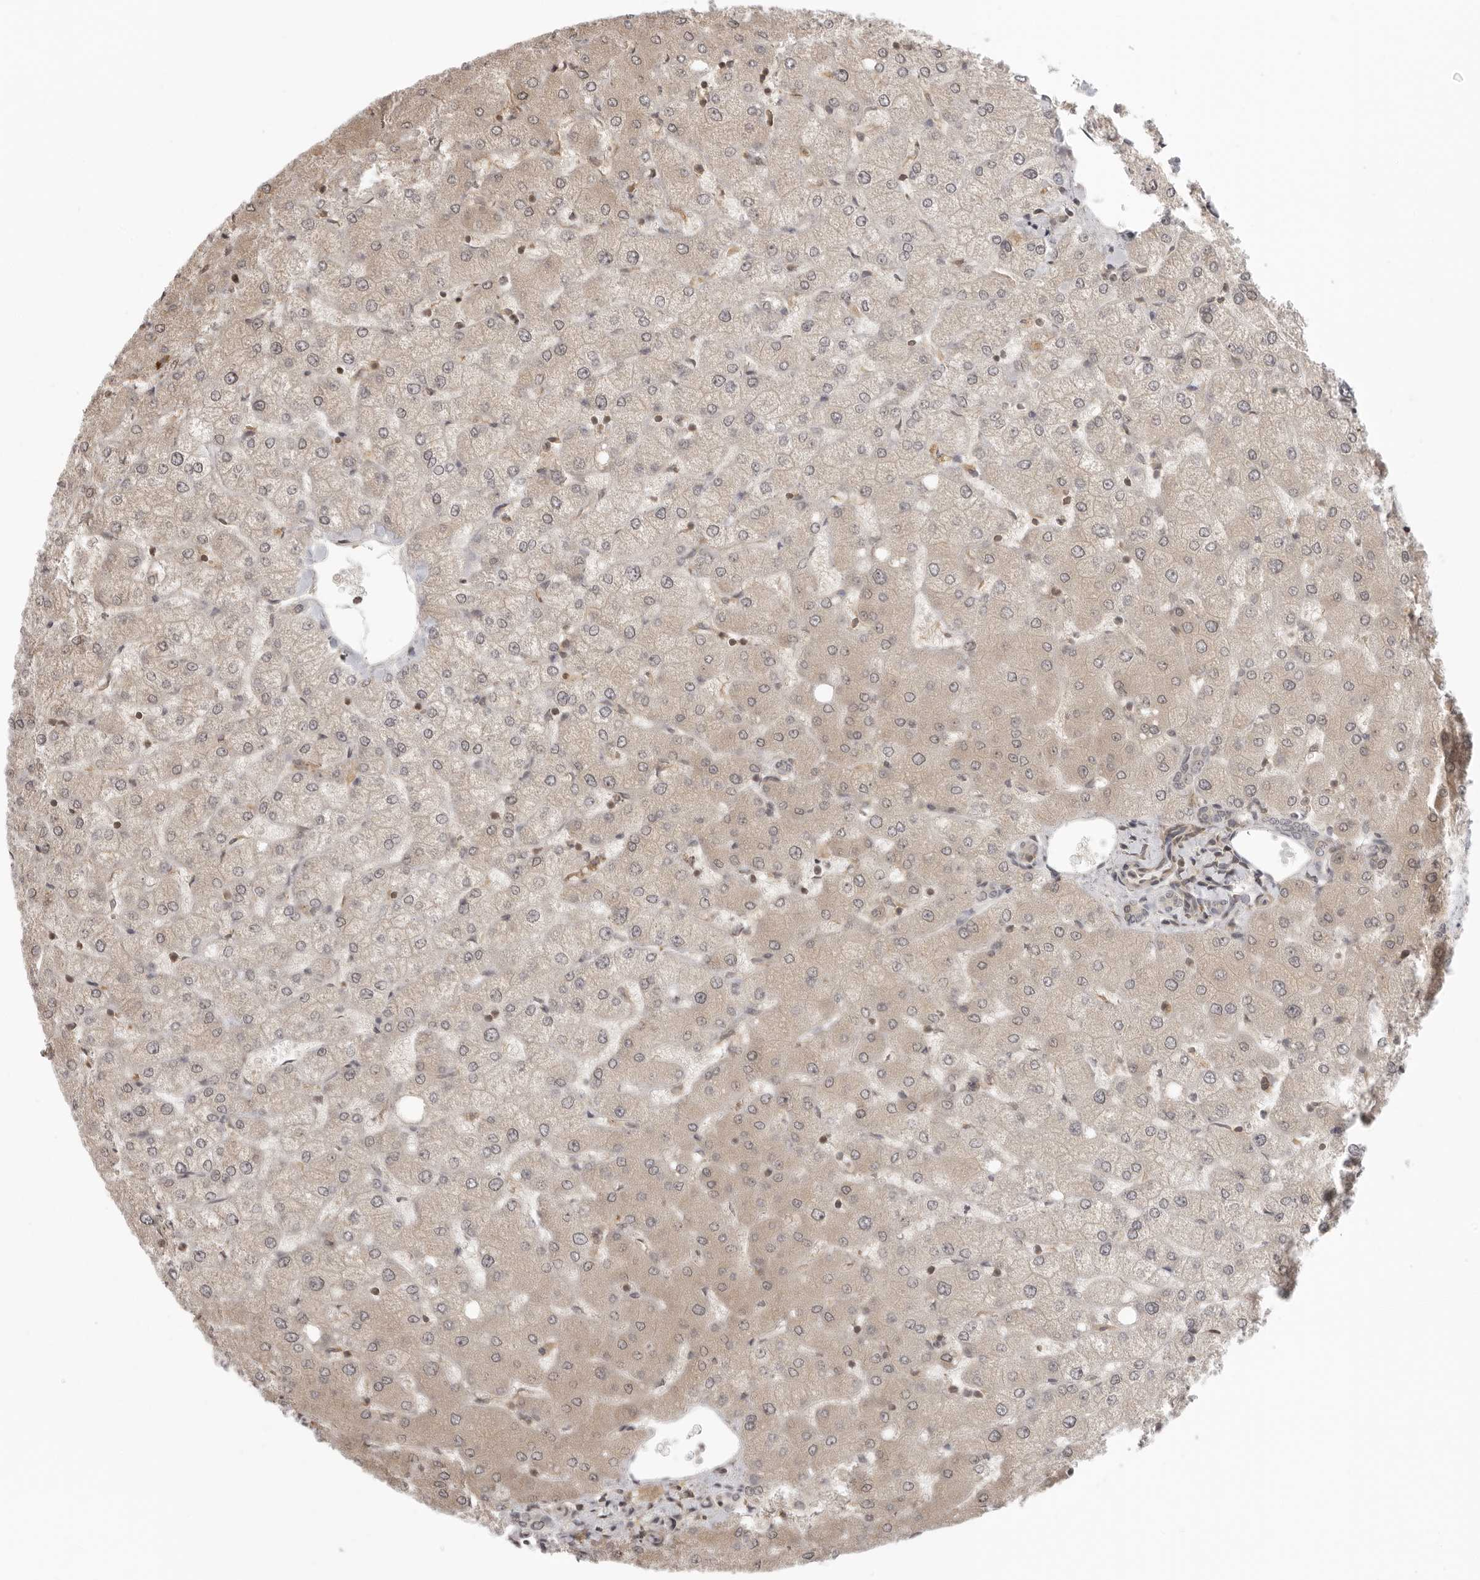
{"staining": {"intensity": "negative", "quantity": "none", "location": "none"}, "tissue": "liver", "cell_type": "Cholangiocytes", "image_type": "normal", "snomed": [{"axis": "morphology", "description": "Normal tissue, NOS"}, {"axis": "topography", "description": "Liver"}], "caption": "Immunohistochemical staining of normal liver shows no significant positivity in cholangiocytes.", "gene": "PRRC2A", "patient": {"sex": "female", "age": 54}}